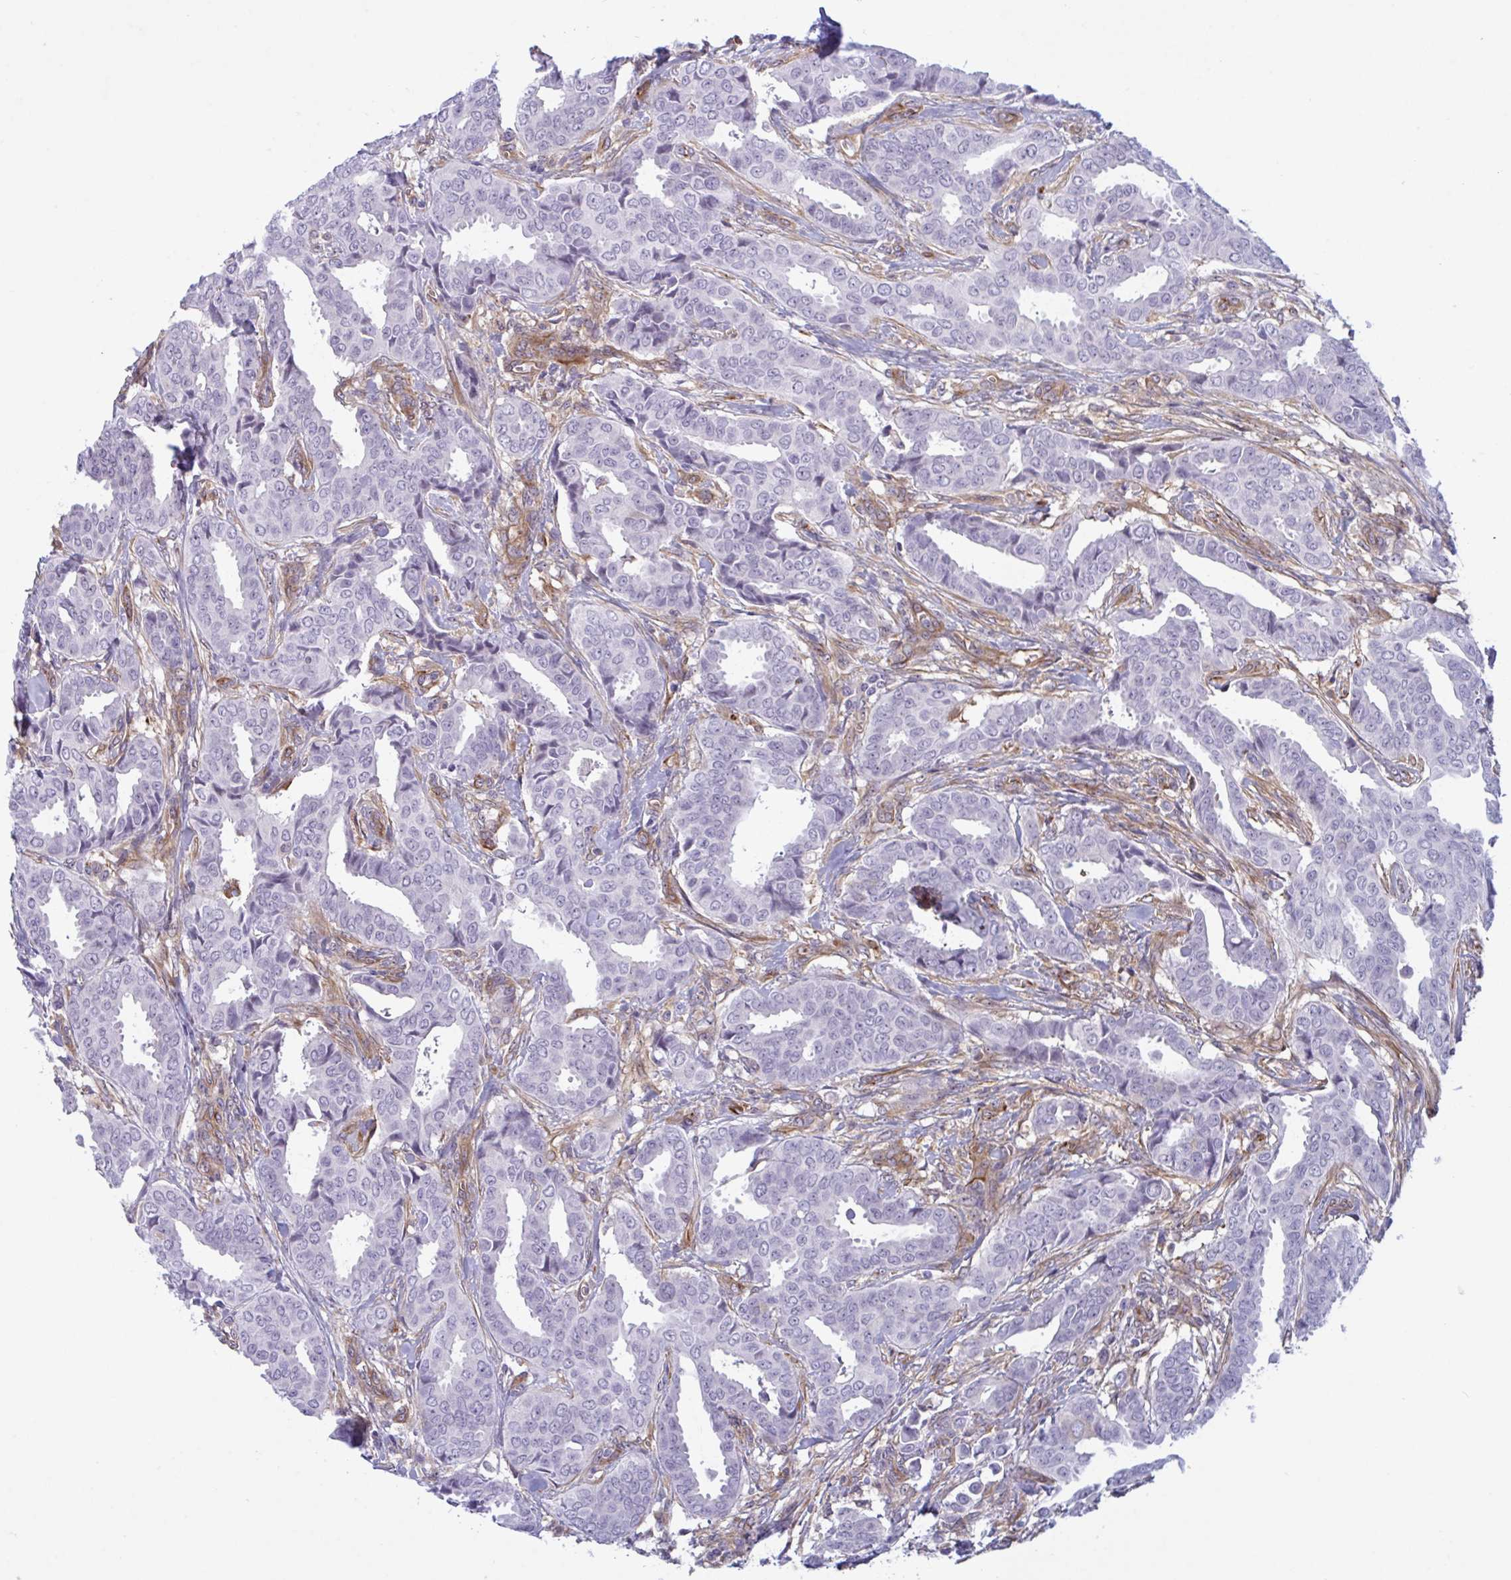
{"staining": {"intensity": "negative", "quantity": "none", "location": "none"}, "tissue": "breast cancer", "cell_type": "Tumor cells", "image_type": "cancer", "snomed": [{"axis": "morphology", "description": "Duct carcinoma"}, {"axis": "topography", "description": "Breast"}], "caption": "Breast cancer was stained to show a protein in brown. There is no significant positivity in tumor cells.", "gene": "PRRT4", "patient": {"sex": "female", "age": 45}}